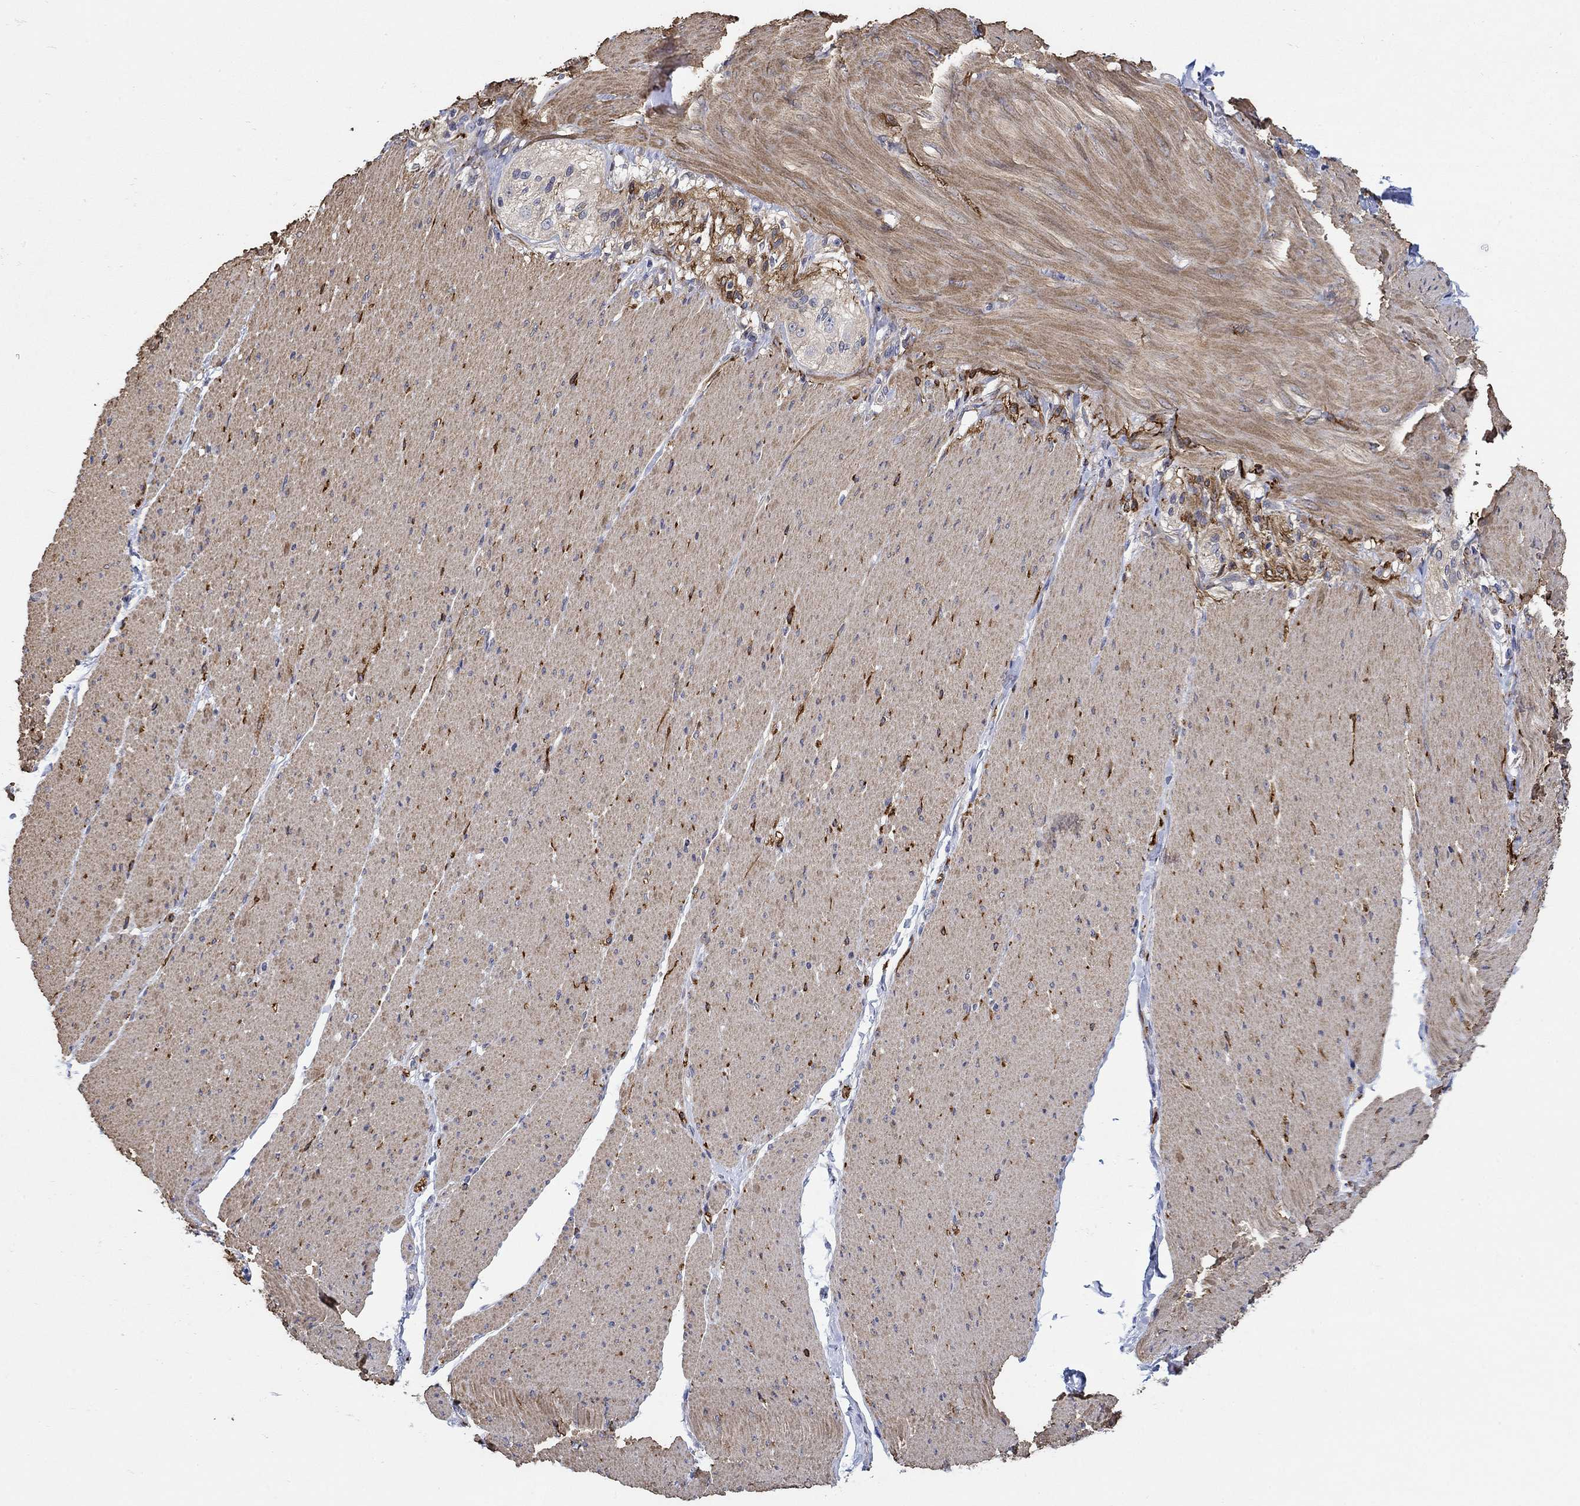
{"staining": {"intensity": "negative", "quantity": "none", "location": "none"}, "tissue": "adipose tissue", "cell_type": "Adipocytes", "image_type": "normal", "snomed": [{"axis": "morphology", "description": "Normal tissue, NOS"}, {"axis": "topography", "description": "Smooth muscle"}, {"axis": "topography", "description": "Duodenum"}, {"axis": "topography", "description": "Peripheral nerve tissue"}], "caption": "Adipocytes are negative for protein expression in normal human adipose tissue. Brightfield microscopy of immunohistochemistry stained with DAB (brown) and hematoxylin (blue), captured at high magnification.", "gene": "SCN7A", "patient": {"sex": "female", "age": 61}}